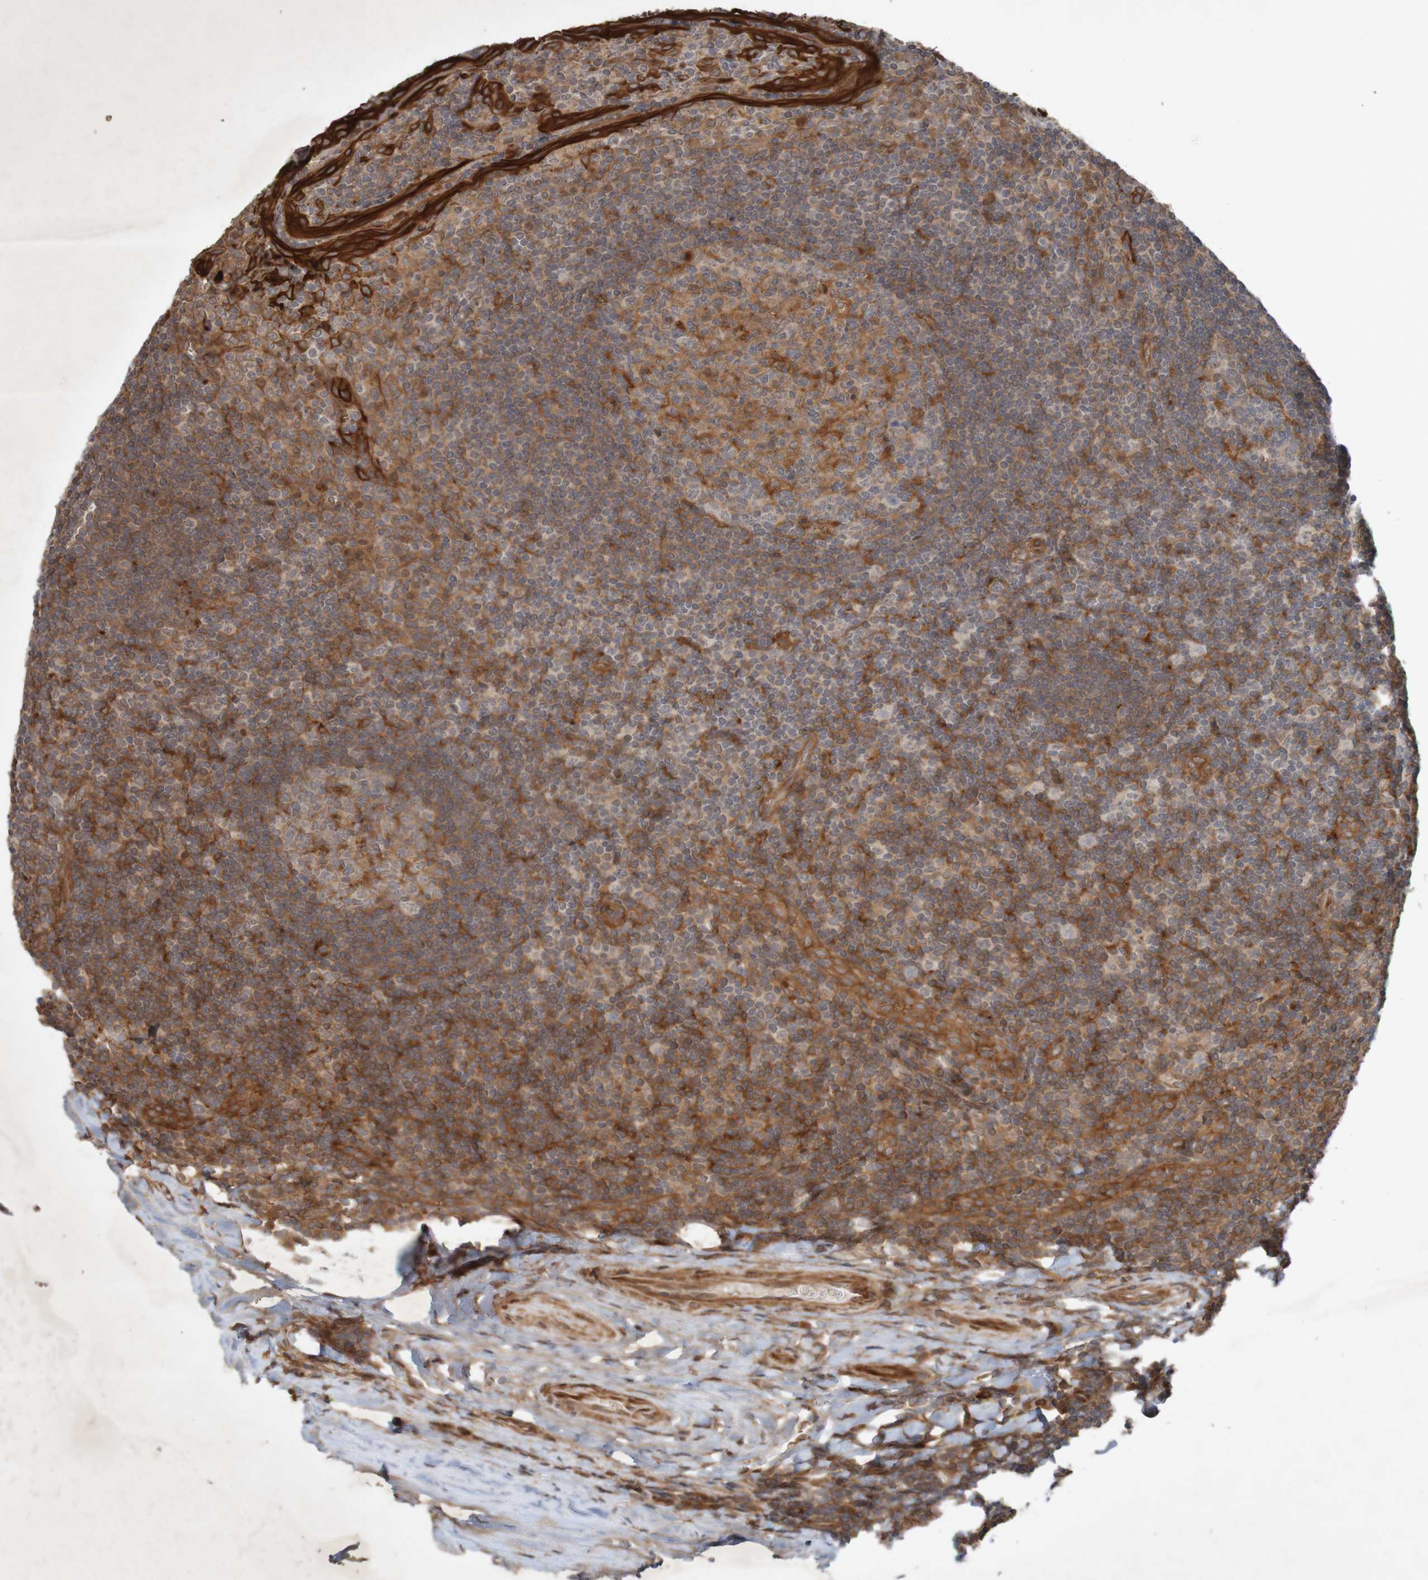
{"staining": {"intensity": "moderate", "quantity": "25%-75%", "location": "cytoplasmic/membranous"}, "tissue": "tonsil", "cell_type": "Germinal center cells", "image_type": "normal", "snomed": [{"axis": "morphology", "description": "Normal tissue, NOS"}, {"axis": "topography", "description": "Tonsil"}], "caption": "Brown immunohistochemical staining in normal tonsil shows moderate cytoplasmic/membranous expression in approximately 25%-75% of germinal center cells. (brown staining indicates protein expression, while blue staining denotes nuclei).", "gene": "ARHGEF11", "patient": {"sex": "male", "age": 37}}